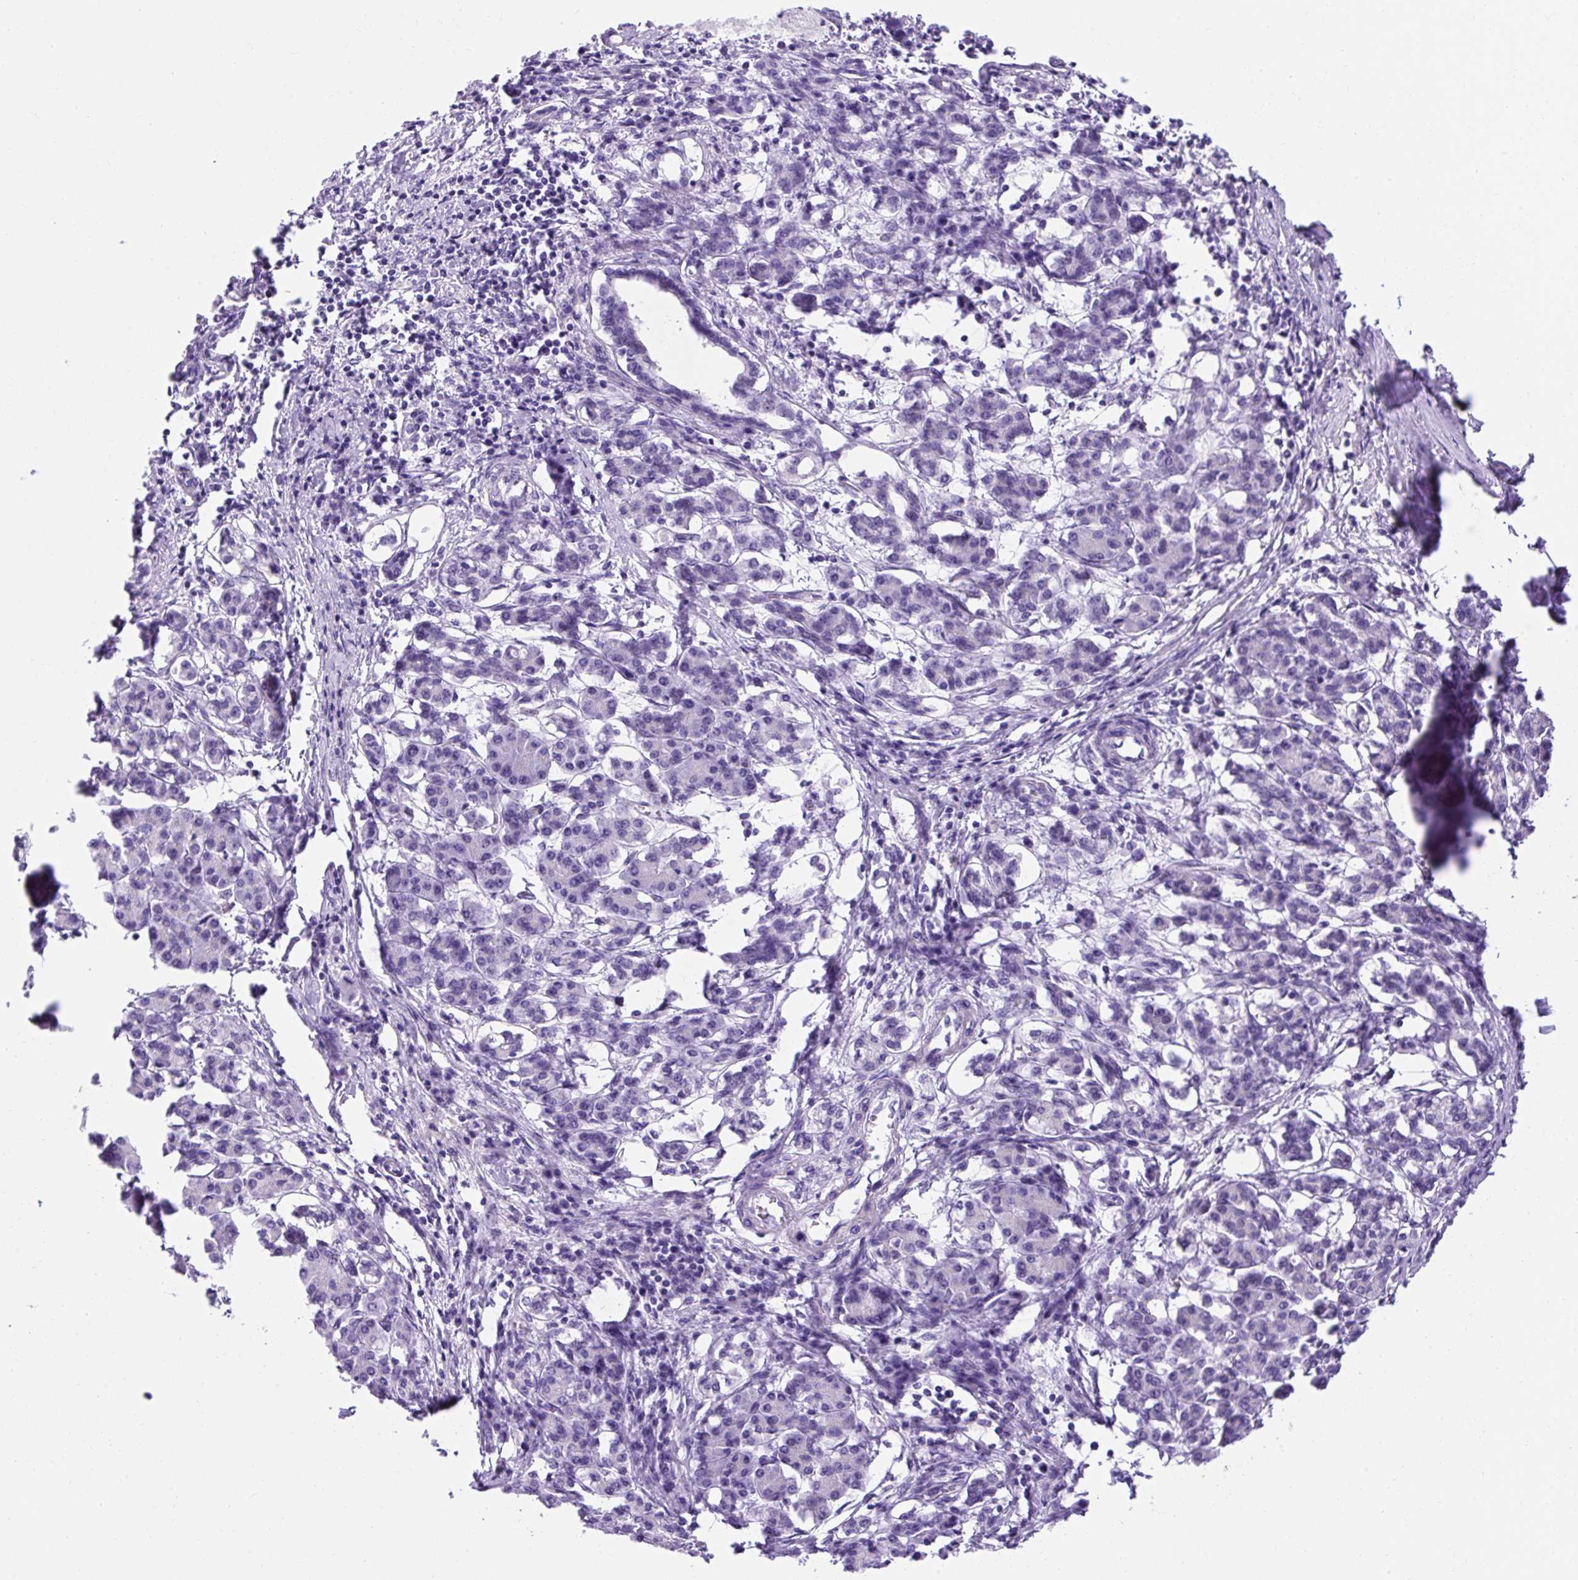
{"staining": {"intensity": "negative", "quantity": "none", "location": "none"}, "tissue": "pancreatic cancer", "cell_type": "Tumor cells", "image_type": "cancer", "snomed": [{"axis": "morphology", "description": "Adenocarcinoma, NOS"}, {"axis": "topography", "description": "Pancreas"}], "caption": "A histopathology image of human pancreatic cancer is negative for staining in tumor cells.", "gene": "KRT12", "patient": {"sex": "female", "age": 55}}